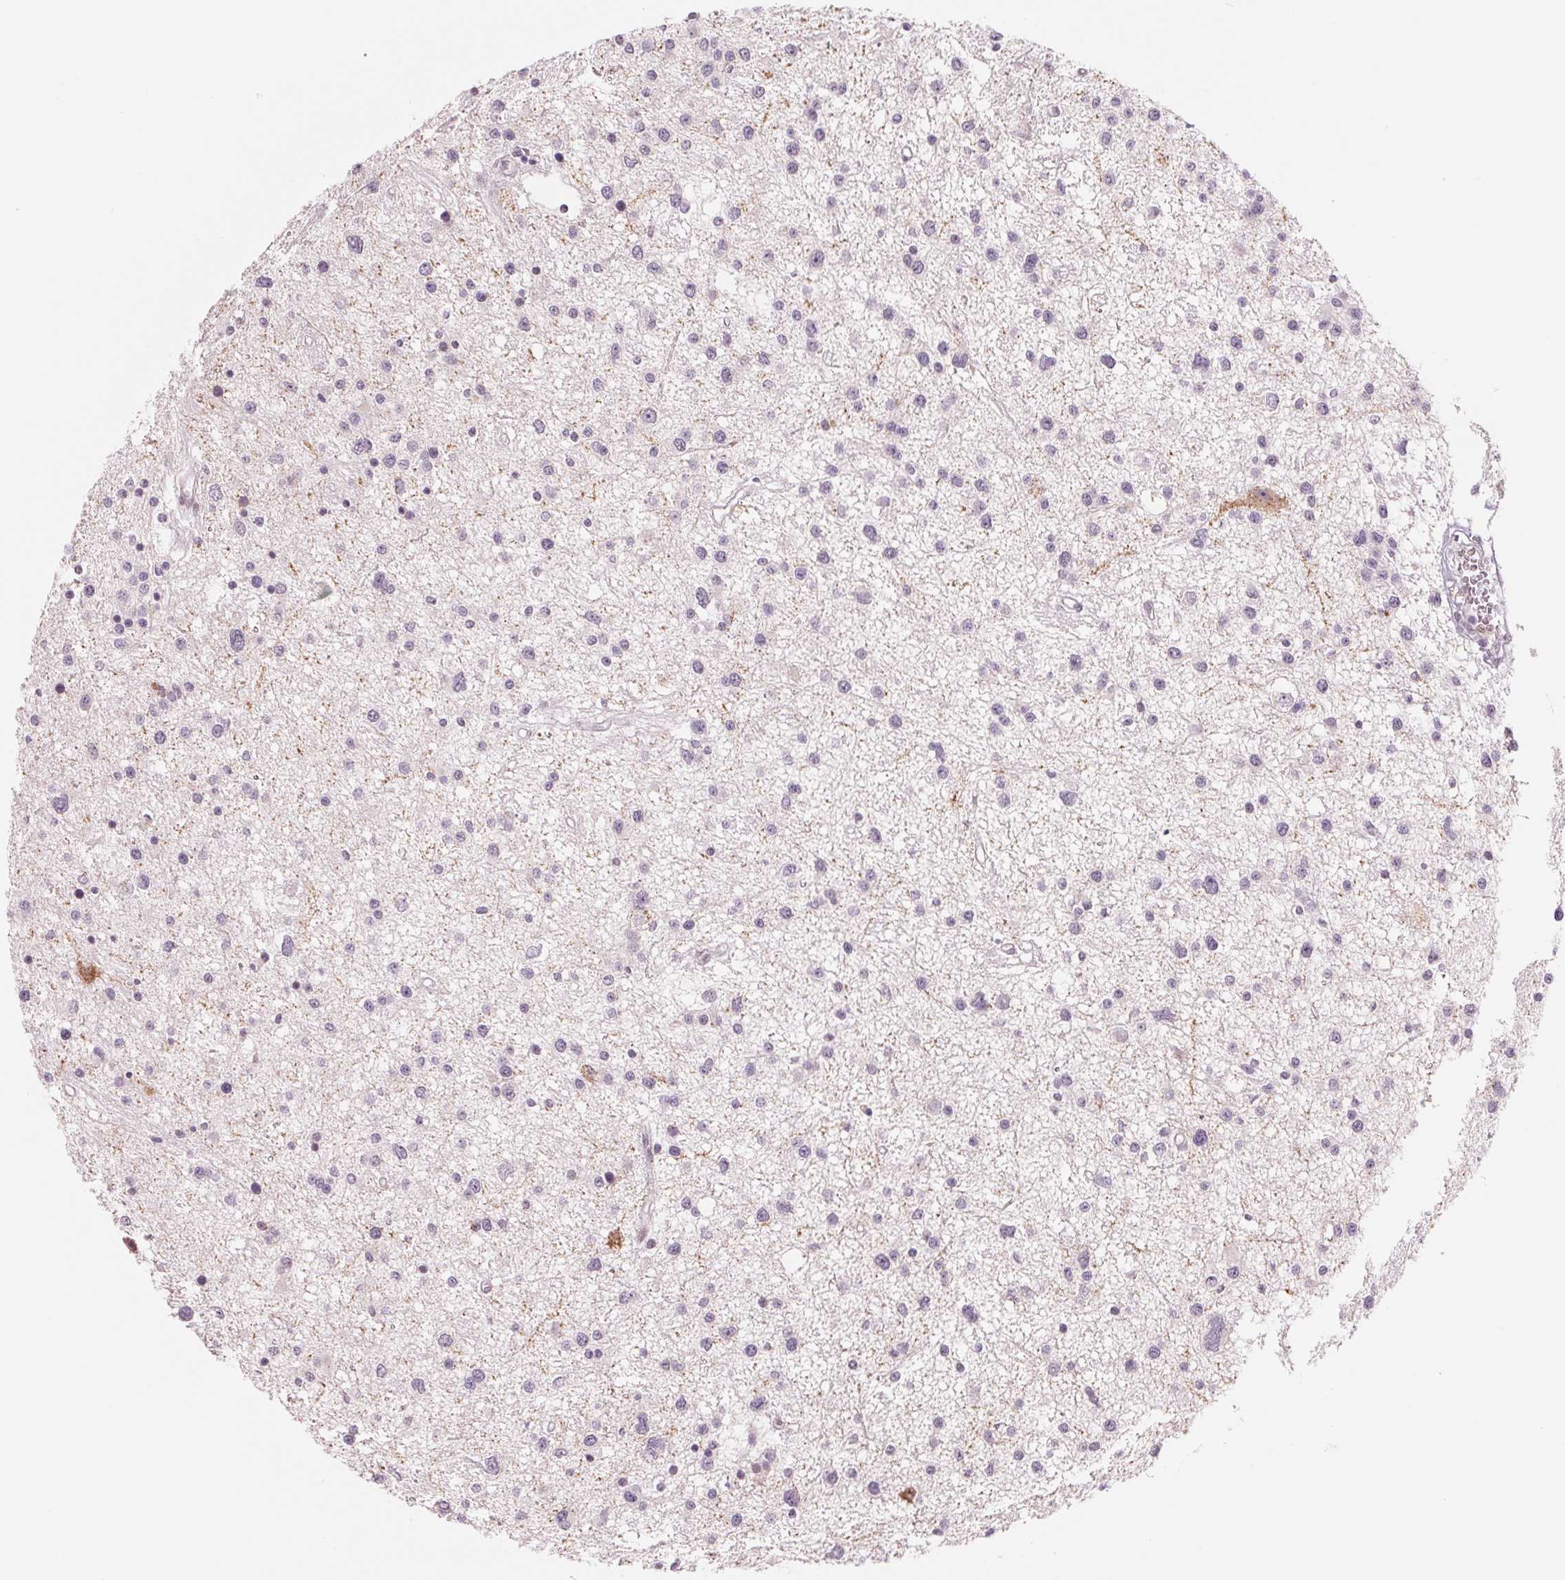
{"staining": {"intensity": "negative", "quantity": "none", "location": "none"}, "tissue": "glioma", "cell_type": "Tumor cells", "image_type": "cancer", "snomed": [{"axis": "morphology", "description": "Glioma, malignant, High grade"}, {"axis": "topography", "description": "Brain"}], "caption": "Protein analysis of glioma reveals no significant positivity in tumor cells.", "gene": "ARHGAP32", "patient": {"sex": "male", "age": 54}}